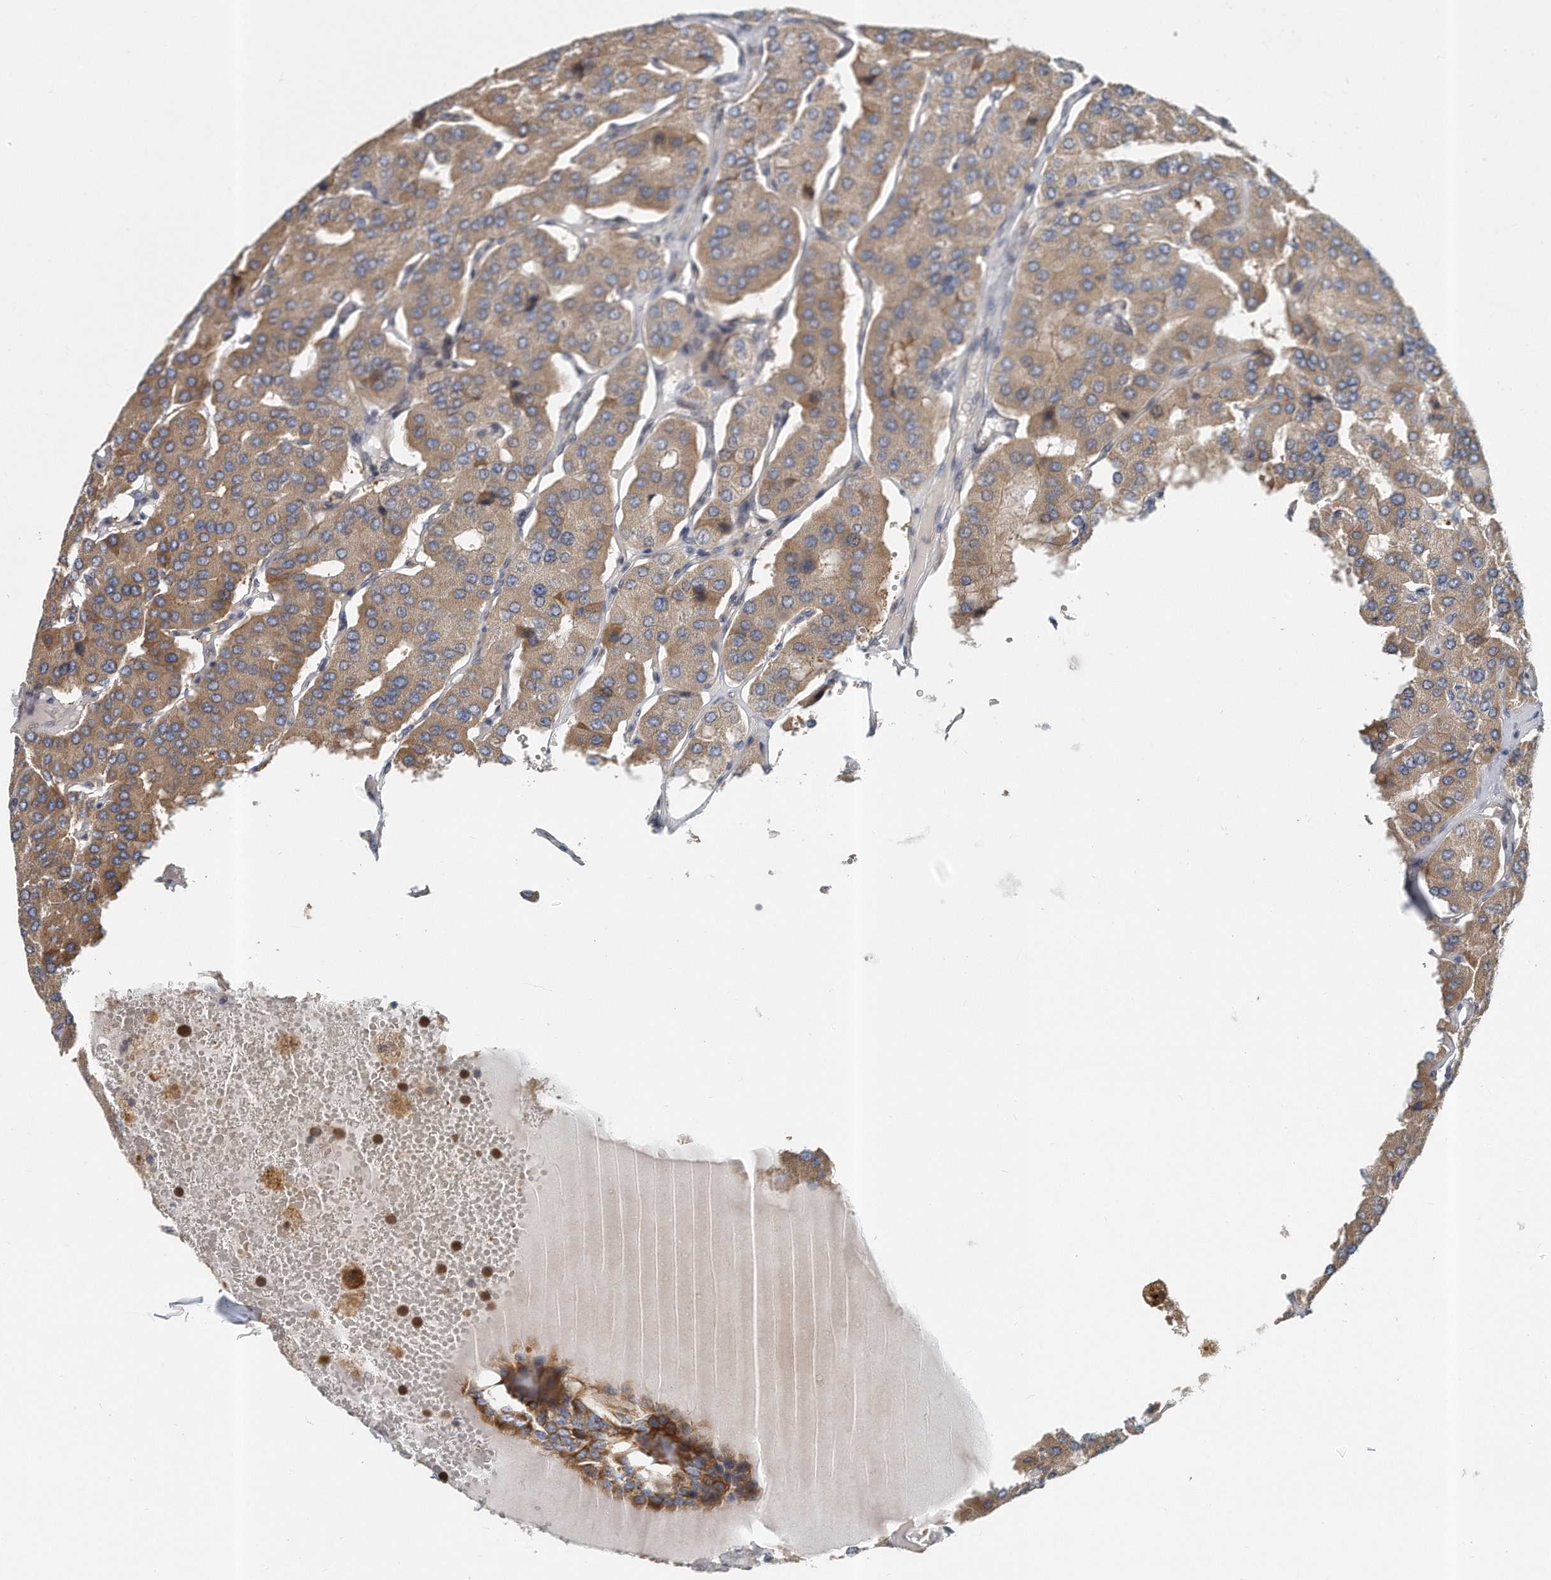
{"staining": {"intensity": "moderate", "quantity": ">75%", "location": "cytoplasmic/membranous"}, "tissue": "parathyroid gland", "cell_type": "Glandular cells", "image_type": "normal", "snomed": [{"axis": "morphology", "description": "Normal tissue, NOS"}, {"axis": "morphology", "description": "Adenoma, NOS"}, {"axis": "topography", "description": "Parathyroid gland"}], "caption": "Immunohistochemical staining of unremarkable parathyroid gland exhibits moderate cytoplasmic/membranous protein staining in about >75% of glandular cells.", "gene": "PCDH8", "patient": {"sex": "female", "age": 86}}